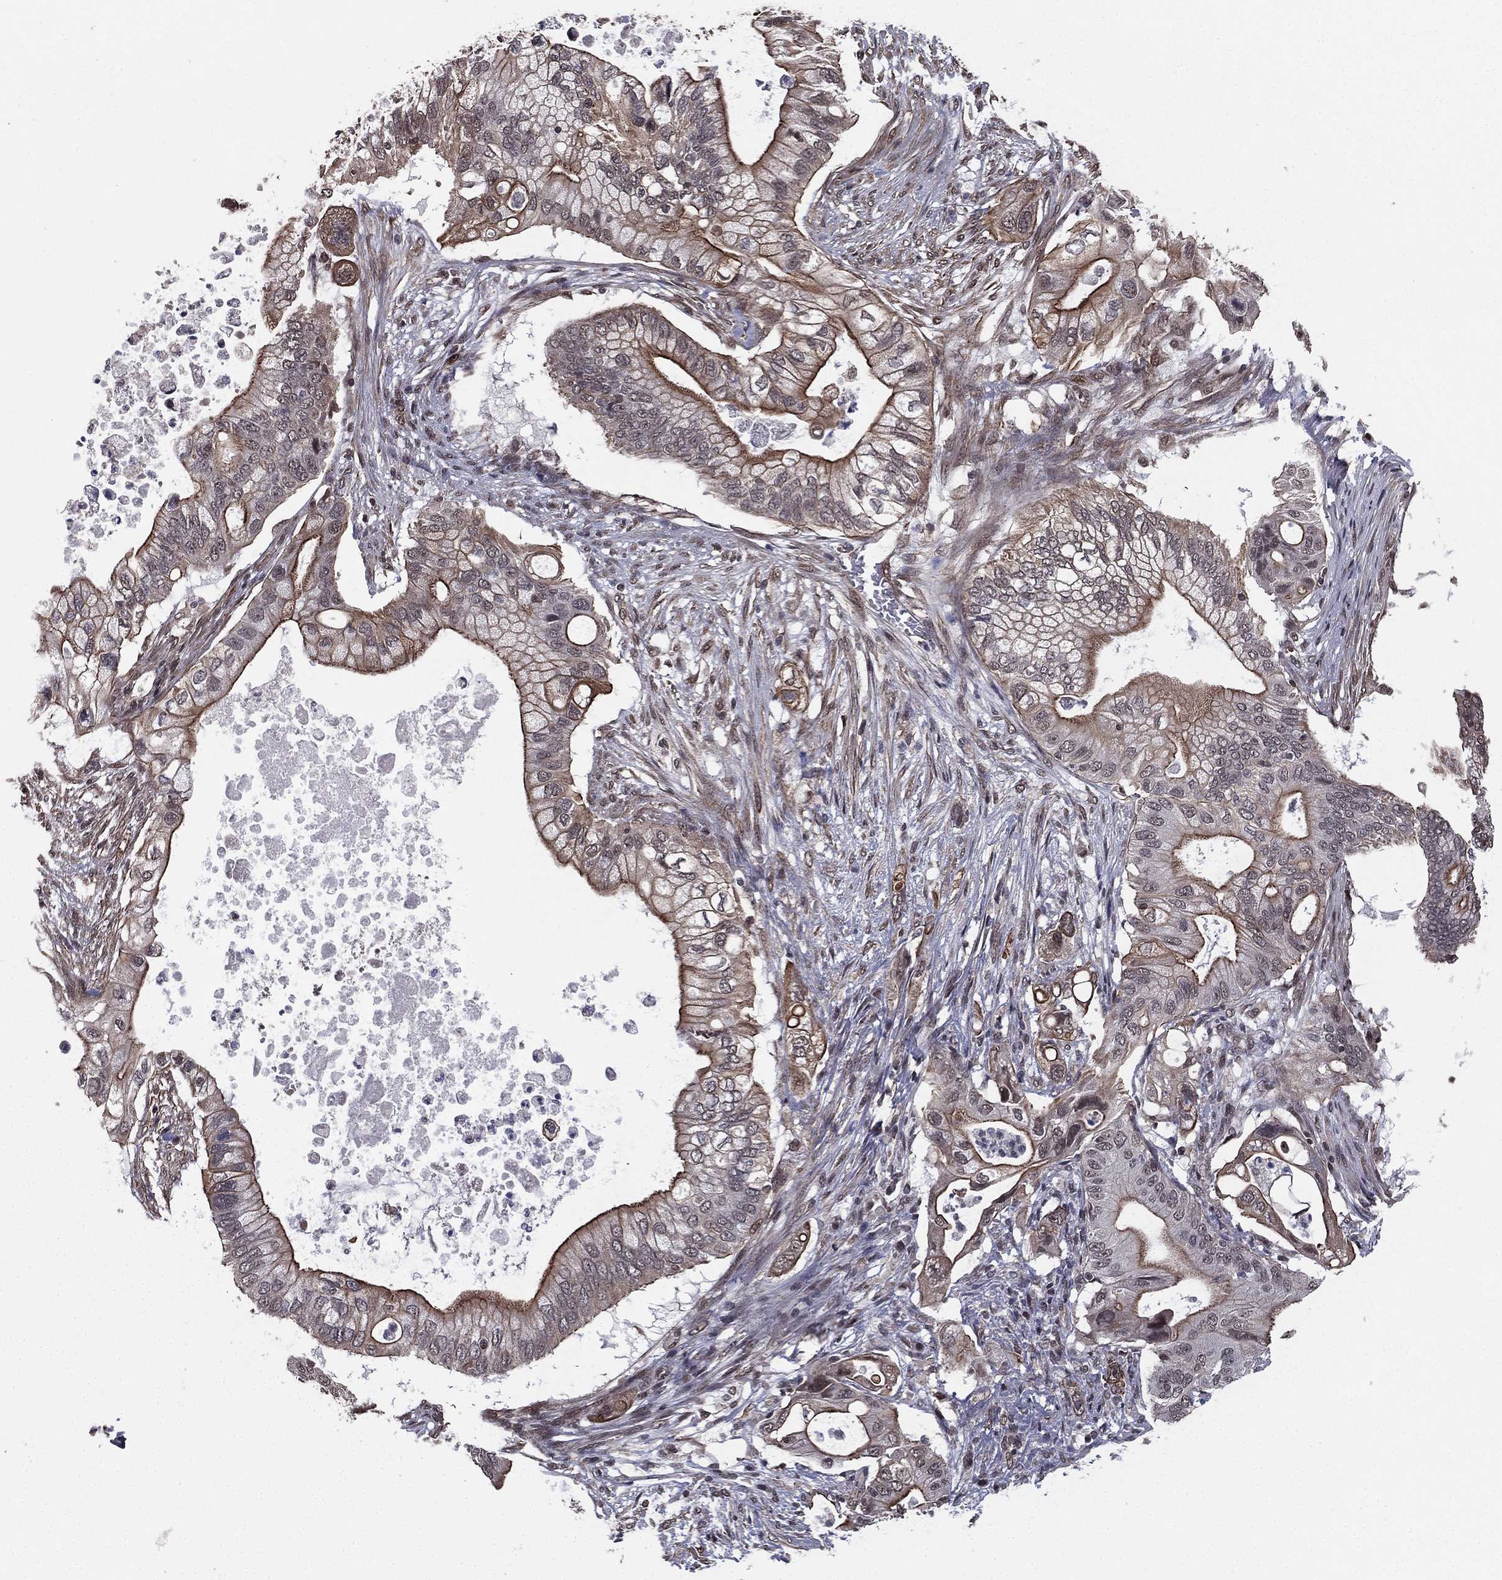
{"staining": {"intensity": "moderate", "quantity": "25%-75%", "location": "cytoplasmic/membranous"}, "tissue": "pancreatic cancer", "cell_type": "Tumor cells", "image_type": "cancer", "snomed": [{"axis": "morphology", "description": "Adenocarcinoma, NOS"}, {"axis": "topography", "description": "Pancreas"}], "caption": "IHC histopathology image of neoplastic tissue: pancreatic cancer (adenocarcinoma) stained using IHC demonstrates medium levels of moderate protein expression localized specifically in the cytoplasmic/membranous of tumor cells, appearing as a cytoplasmic/membranous brown color.", "gene": "RARB", "patient": {"sex": "female", "age": 72}}